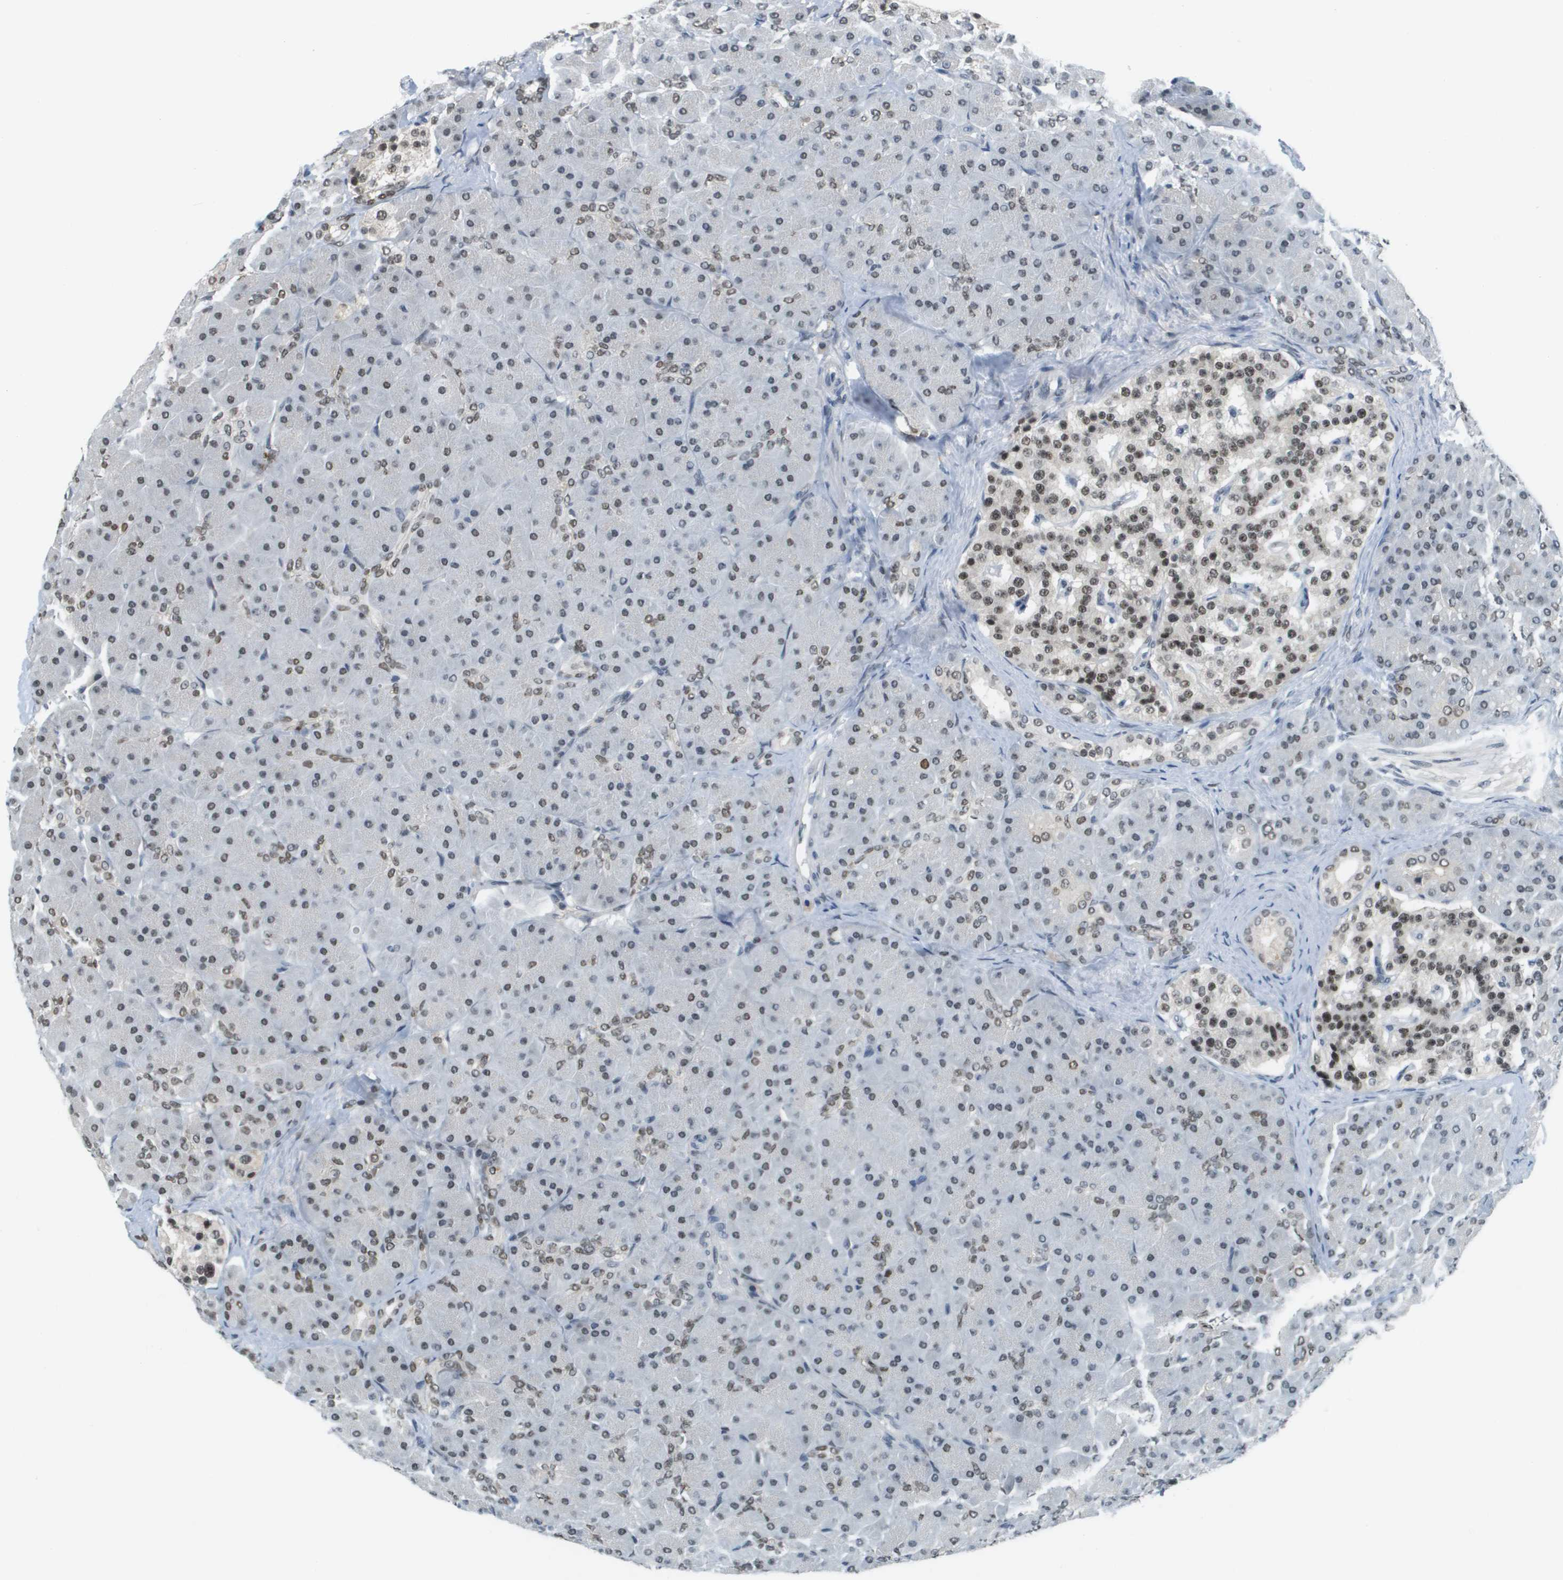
{"staining": {"intensity": "moderate", "quantity": "25%-75%", "location": "nuclear"}, "tissue": "pancreas", "cell_type": "Exocrine glandular cells", "image_type": "normal", "snomed": [{"axis": "morphology", "description": "Normal tissue, NOS"}, {"axis": "topography", "description": "Pancreas"}], "caption": "Normal pancreas was stained to show a protein in brown. There is medium levels of moderate nuclear positivity in about 25%-75% of exocrine glandular cells.", "gene": "CBX5", "patient": {"sex": "male", "age": 66}}